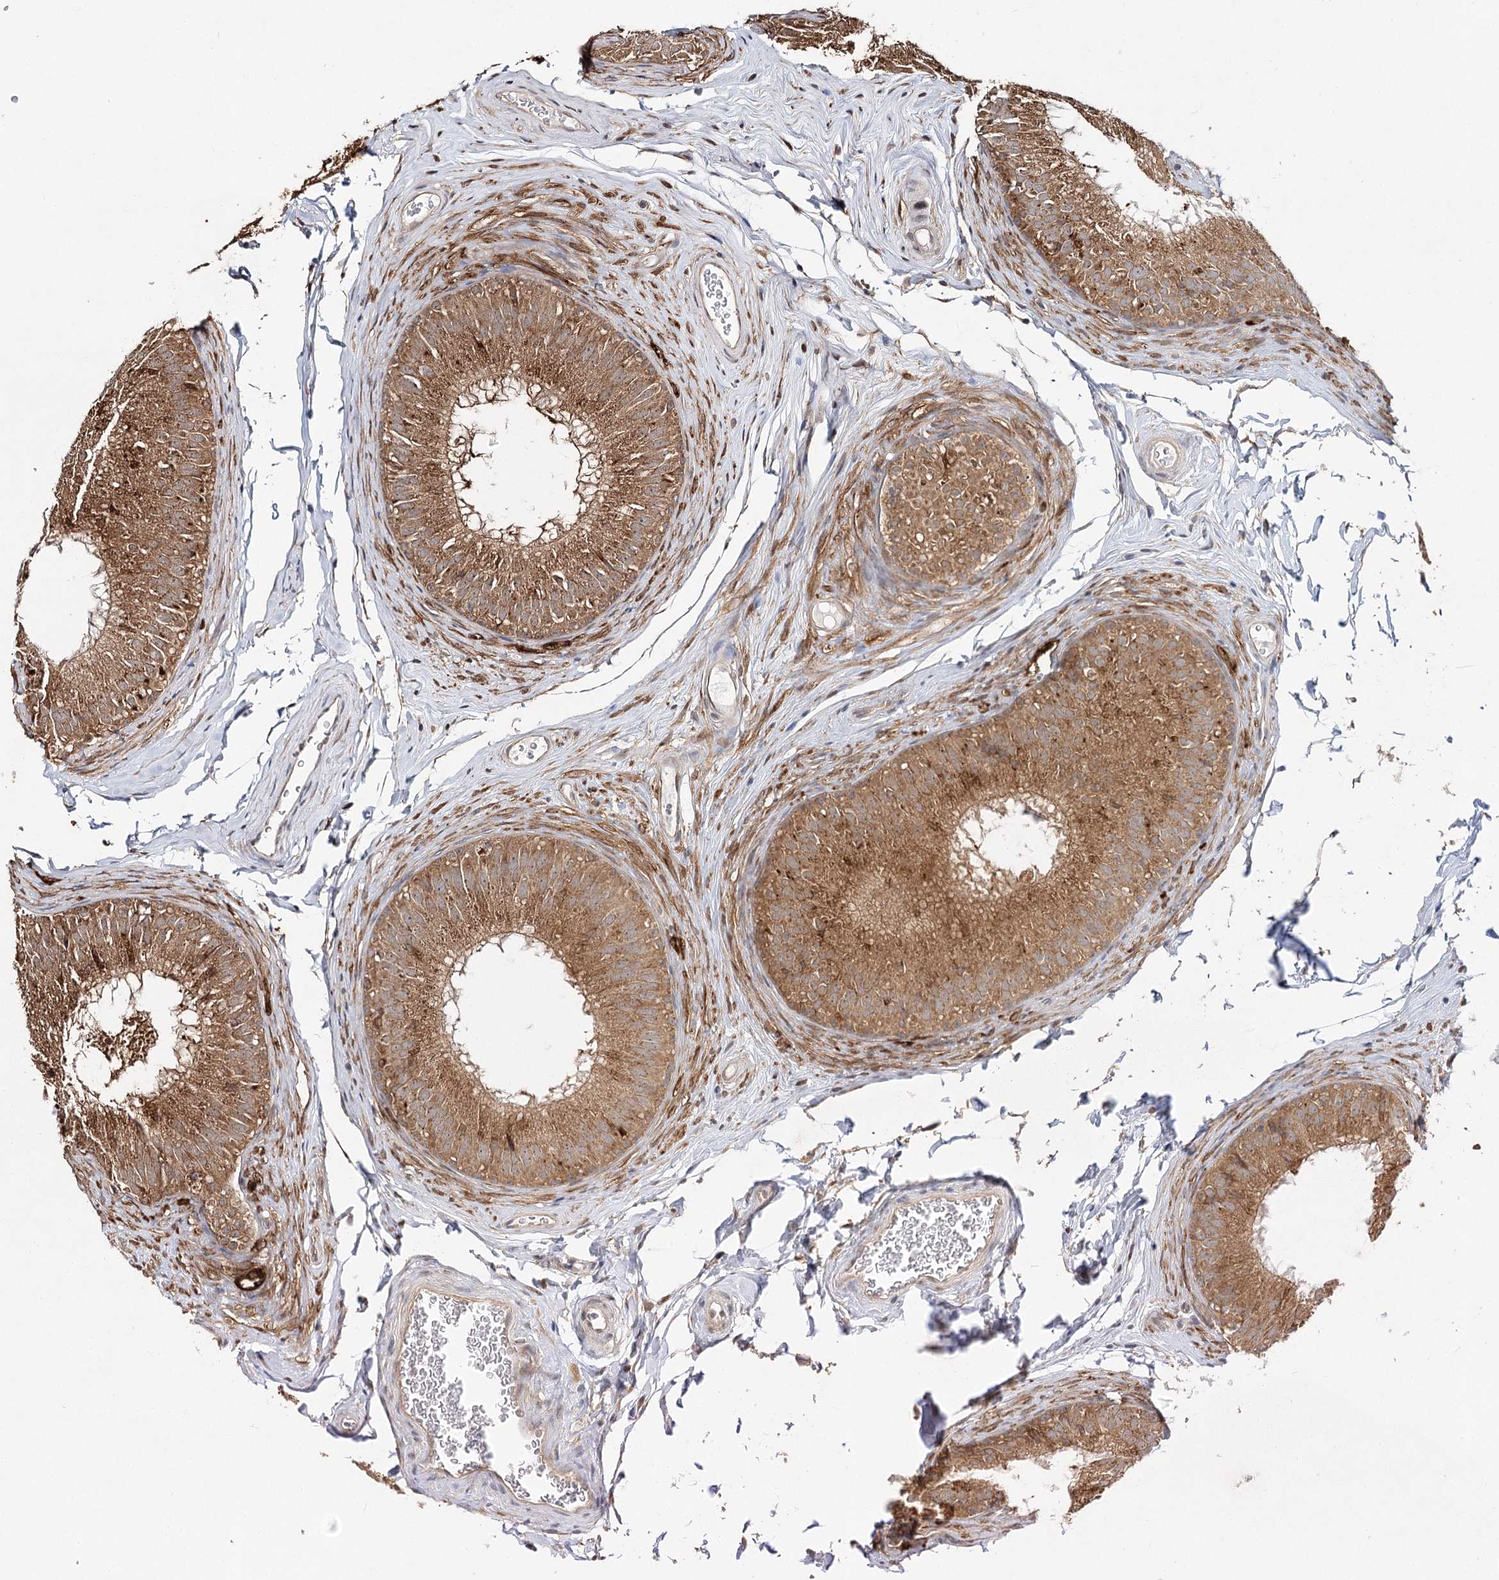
{"staining": {"intensity": "moderate", "quantity": ">75%", "location": "cytoplasmic/membranous"}, "tissue": "epididymis", "cell_type": "Glandular cells", "image_type": "normal", "snomed": [{"axis": "morphology", "description": "Normal tissue, NOS"}, {"axis": "topography", "description": "Epididymis"}], "caption": "This histopathology image shows immunohistochemistry staining of unremarkable epididymis, with medium moderate cytoplasmic/membranous expression in about >75% of glandular cells.", "gene": "INPP4B", "patient": {"sex": "male", "age": 32}}